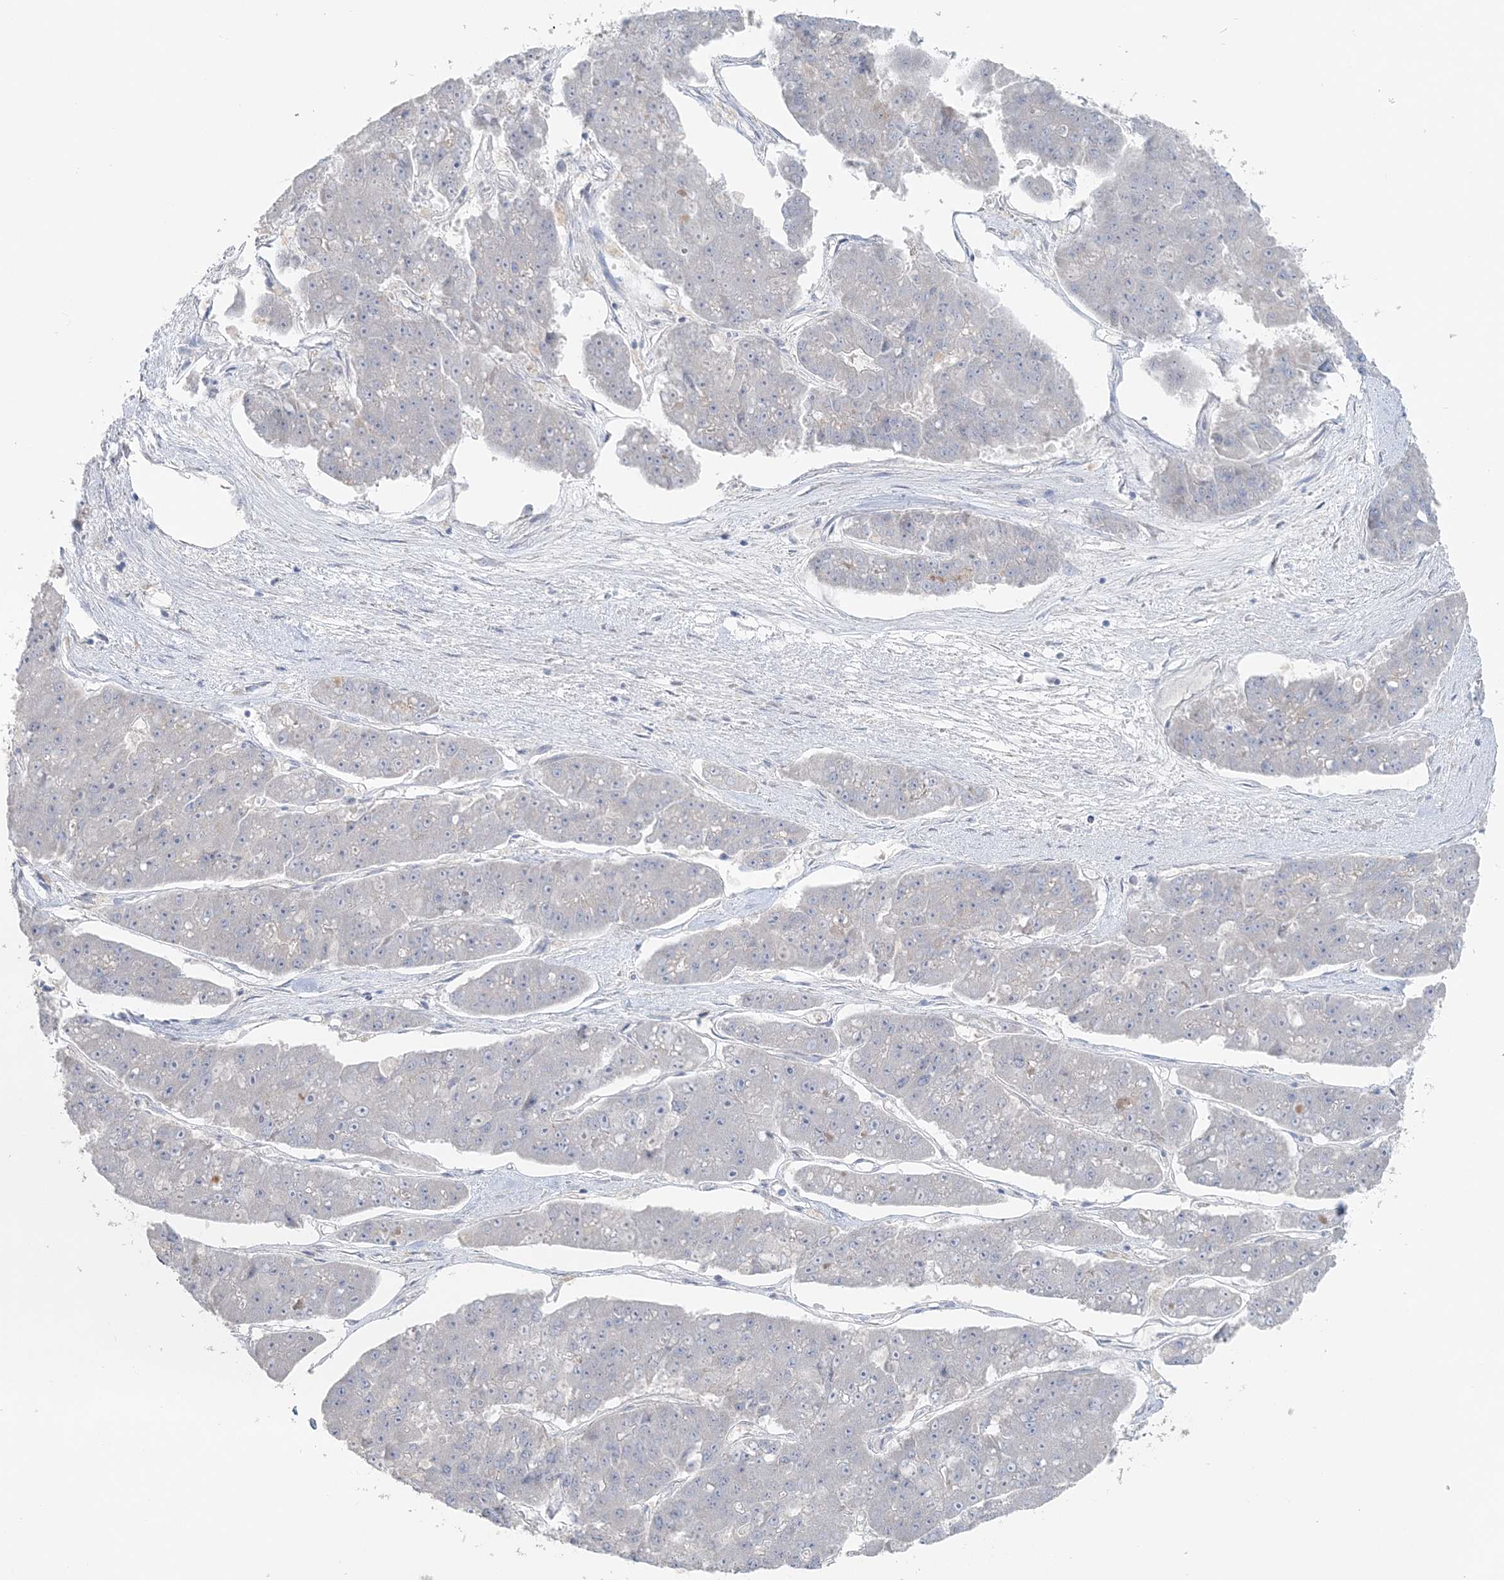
{"staining": {"intensity": "negative", "quantity": "none", "location": "none"}, "tissue": "pancreatic cancer", "cell_type": "Tumor cells", "image_type": "cancer", "snomed": [{"axis": "morphology", "description": "Adenocarcinoma, NOS"}, {"axis": "topography", "description": "Pancreas"}], "caption": "This image is of pancreatic cancer (adenocarcinoma) stained with IHC to label a protein in brown with the nuclei are counter-stained blue. There is no staining in tumor cells.", "gene": "TBC1D5", "patient": {"sex": "male", "age": 50}}